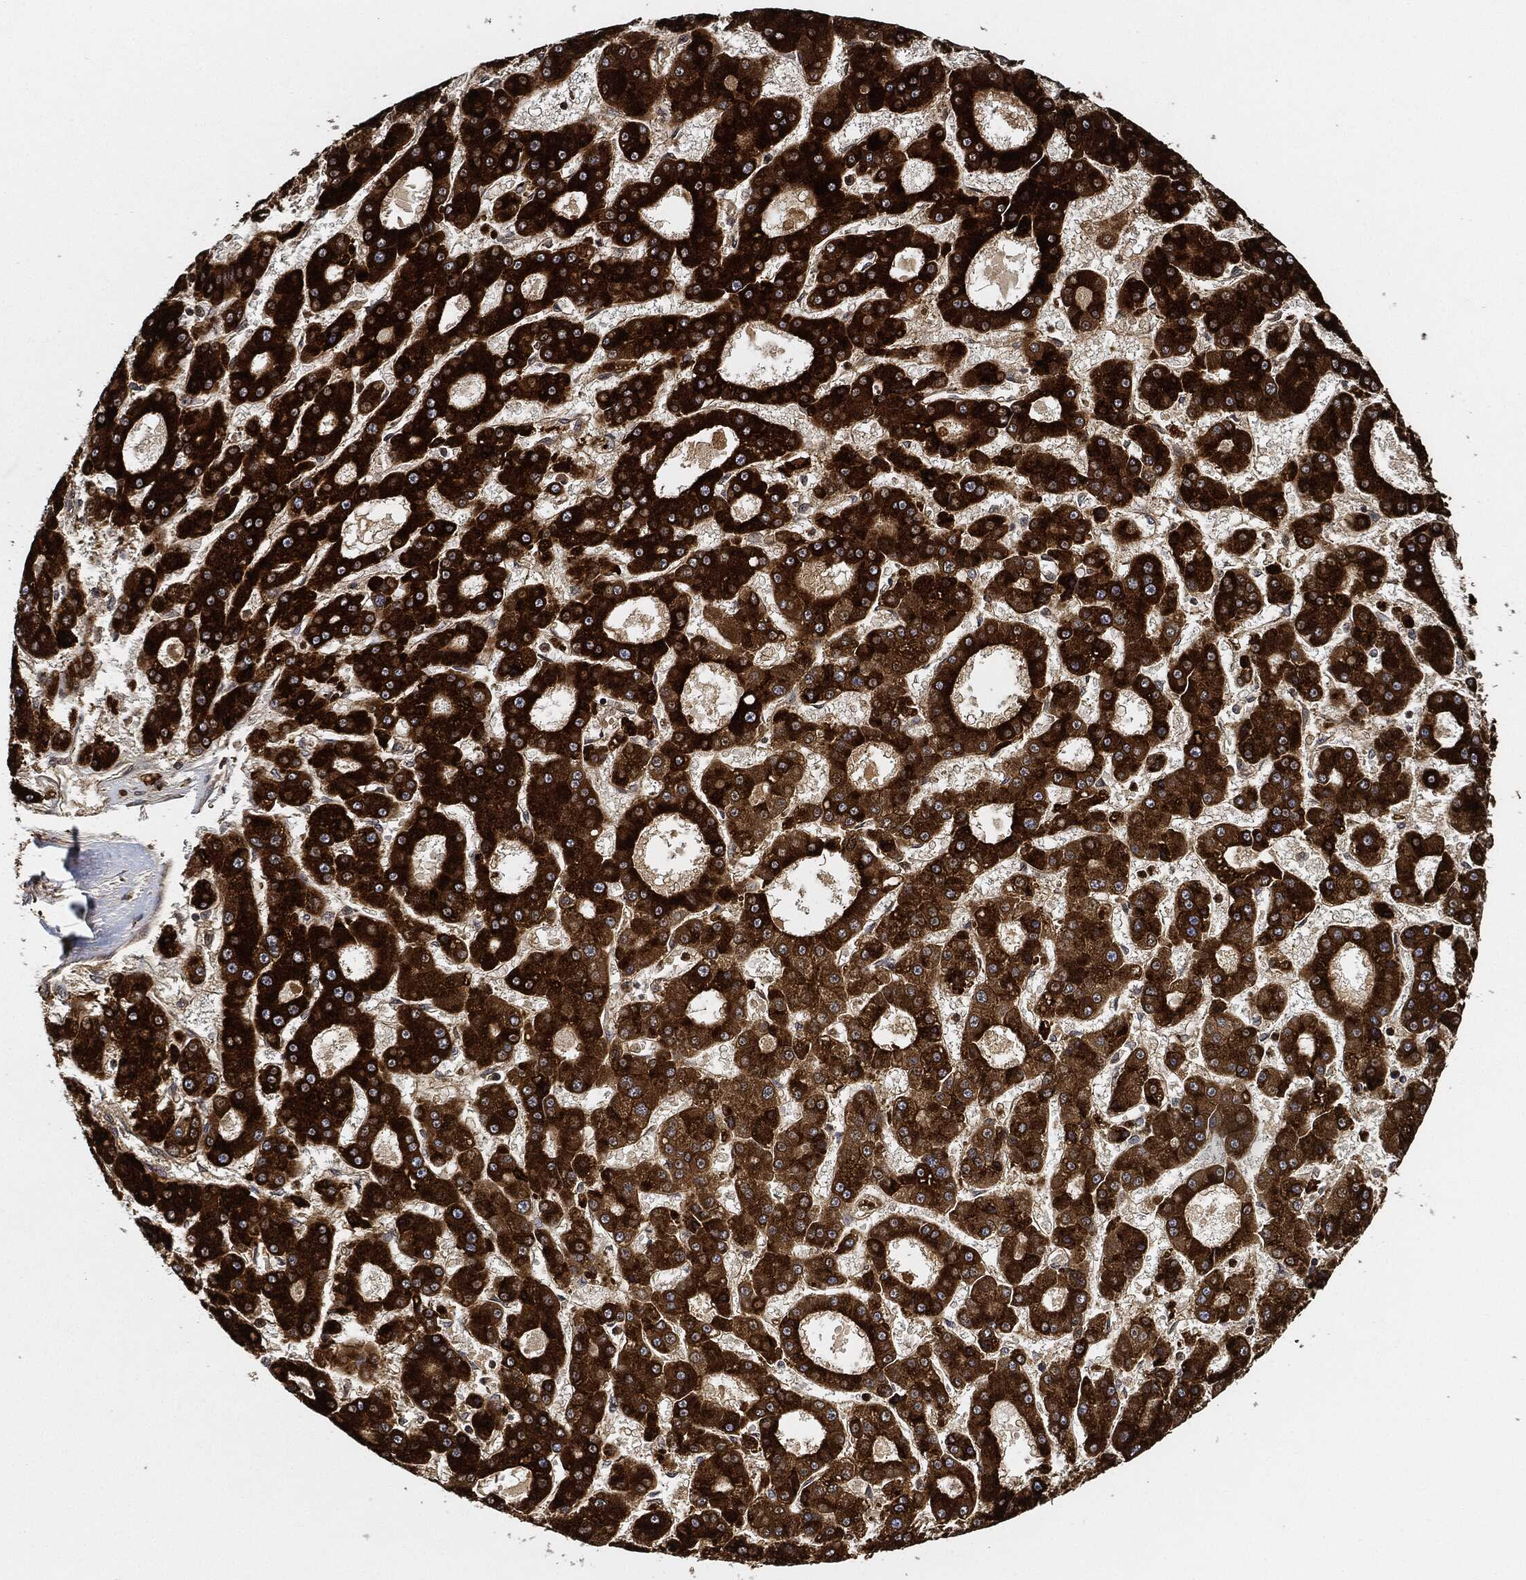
{"staining": {"intensity": "strong", "quantity": ">75%", "location": "cytoplasmic/membranous"}, "tissue": "liver cancer", "cell_type": "Tumor cells", "image_type": "cancer", "snomed": [{"axis": "morphology", "description": "Carcinoma, Hepatocellular, NOS"}, {"axis": "topography", "description": "Liver"}], "caption": "Tumor cells display strong cytoplasmic/membranous positivity in about >75% of cells in liver hepatocellular carcinoma. Using DAB (brown) and hematoxylin (blue) stains, captured at high magnification using brightfield microscopy.", "gene": "MAP3K3", "patient": {"sex": "male", "age": 70}}